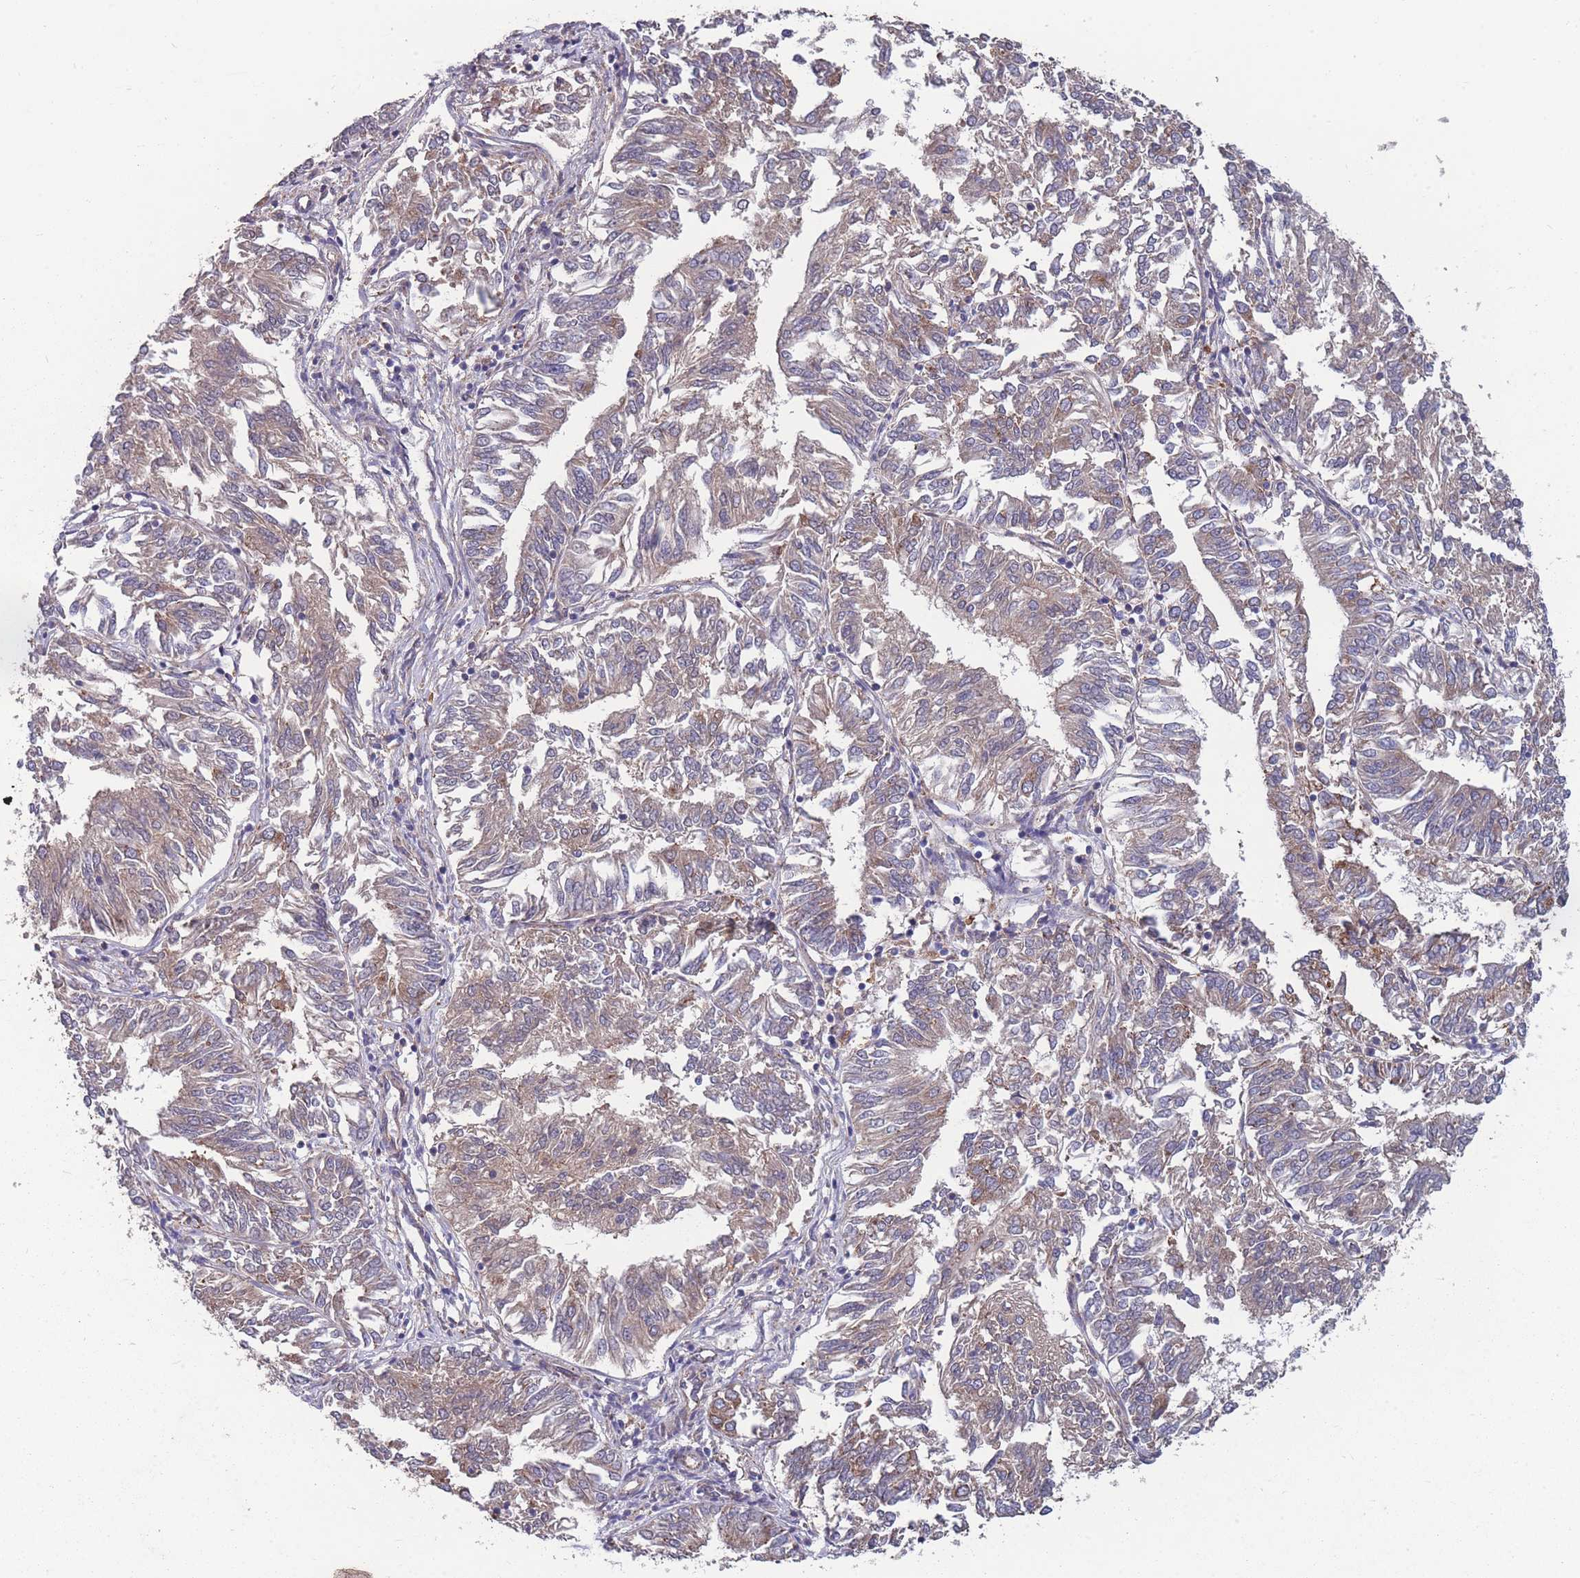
{"staining": {"intensity": "weak", "quantity": ">75%", "location": "cytoplasmic/membranous"}, "tissue": "endometrial cancer", "cell_type": "Tumor cells", "image_type": "cancer", "snomed": [{"axis": "morphology", "description": "Adenocarcinoma, NOS"}, {"axis": "topography", "description": "Endometrium"}], "caption": "Endometrial cancer (adenocarcinoma) tissue reveals weak cytoplasmic/membranous expression in about >75% of tumor cells, visualized by immunohistochemistry.", "gene": "STIM2", "patient": {"sex": "female", "age": 58}}